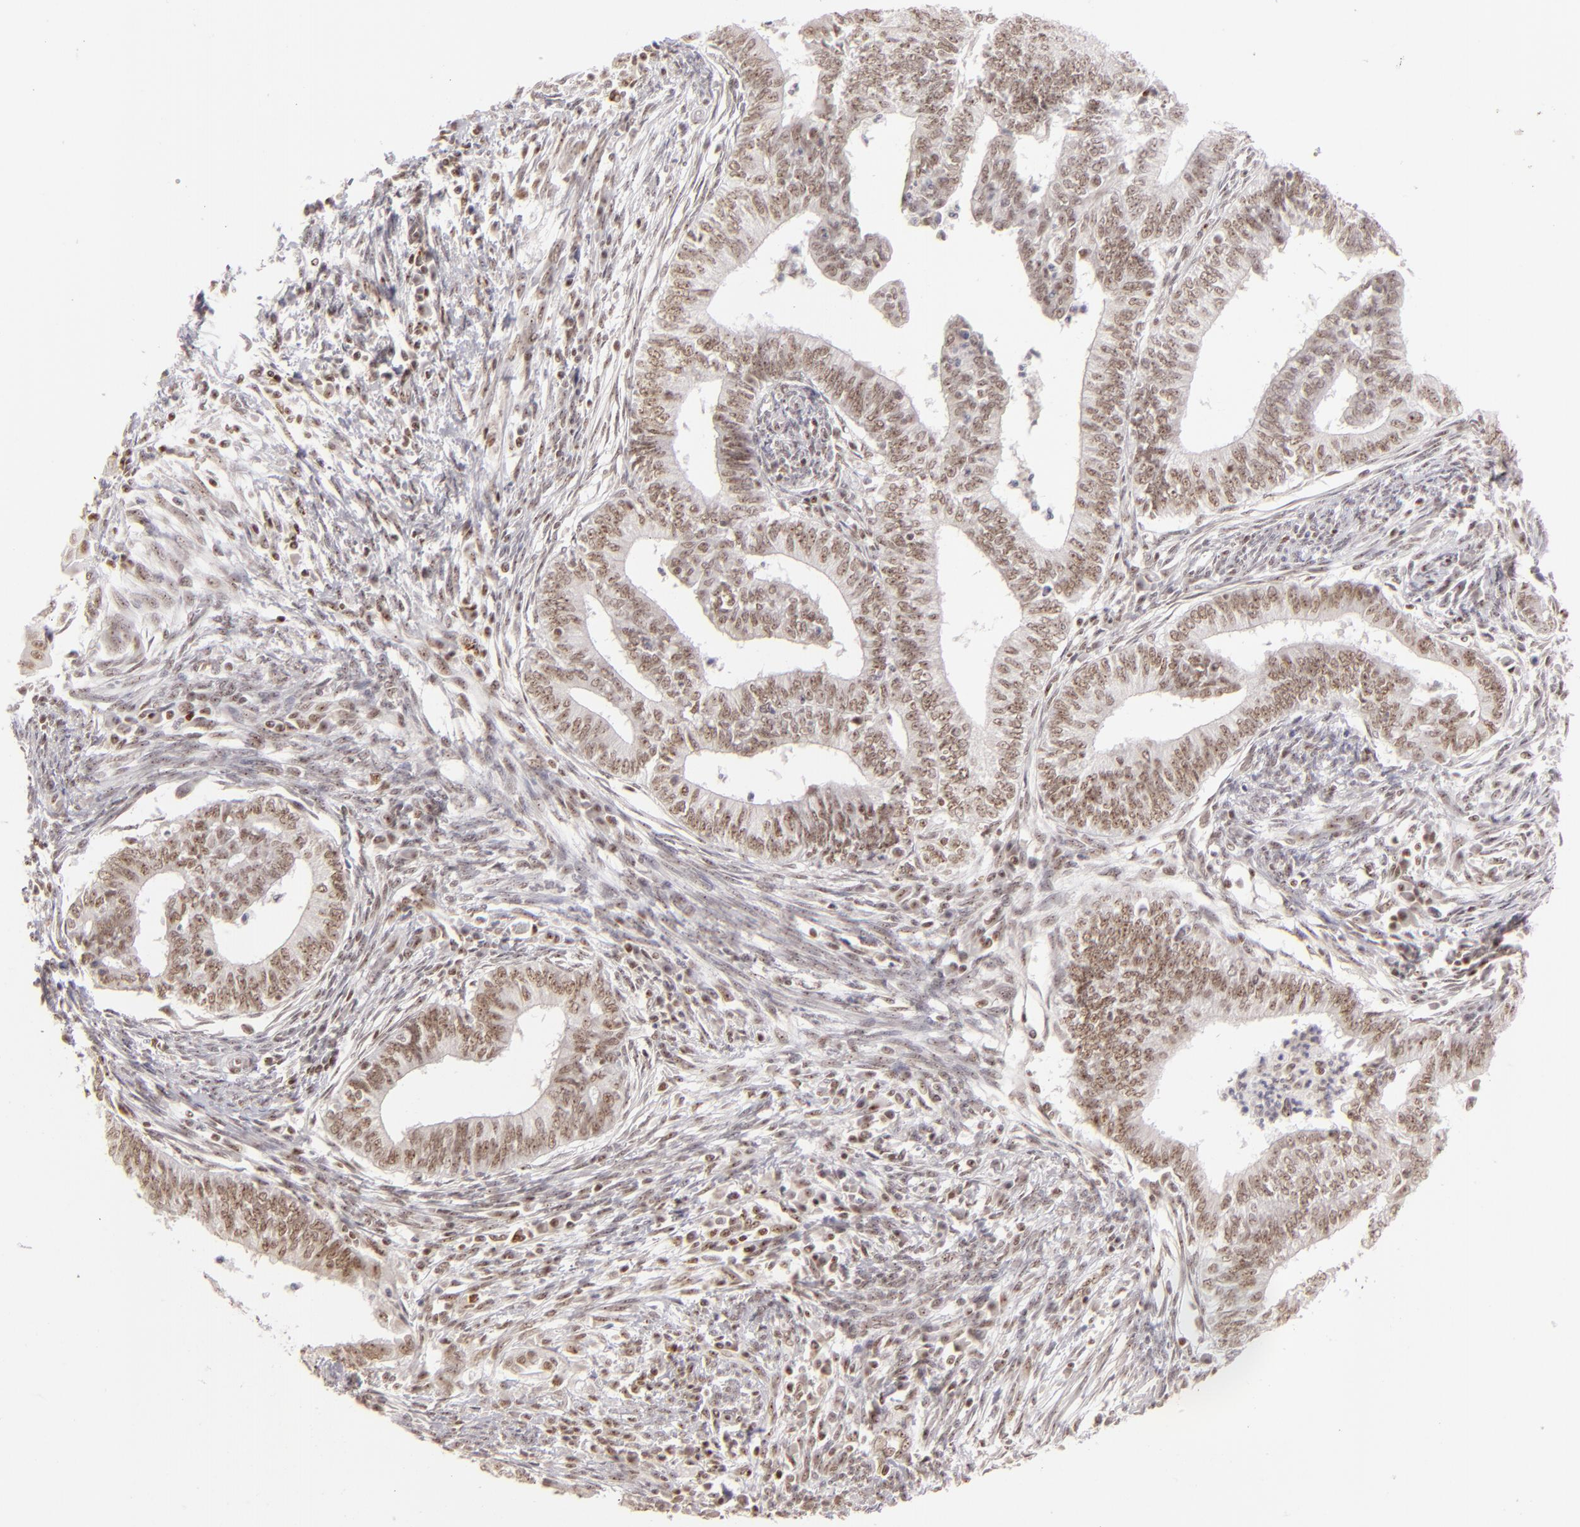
{"staining": {"intensity": "moderate", "quantity": "<25%", "location": "nuclear"}, "tissue": "endometrial cancer", "cell_type": "Tumor cells", "image_type": "cancer", "snomed": [{"axis": "morphology", "description": "Adenocarcinoma, NOS"}, {"axis": "topography", "description": "Endometrium"}], "caption": "About <25% of tumor cells in adenocarcinoma (endometrial) reveal moderate nuclear protein expression as visualized by brown immunohistochemical staining.", "gene": "DAXX", "patient": {"sex": "female", "age": 66}}